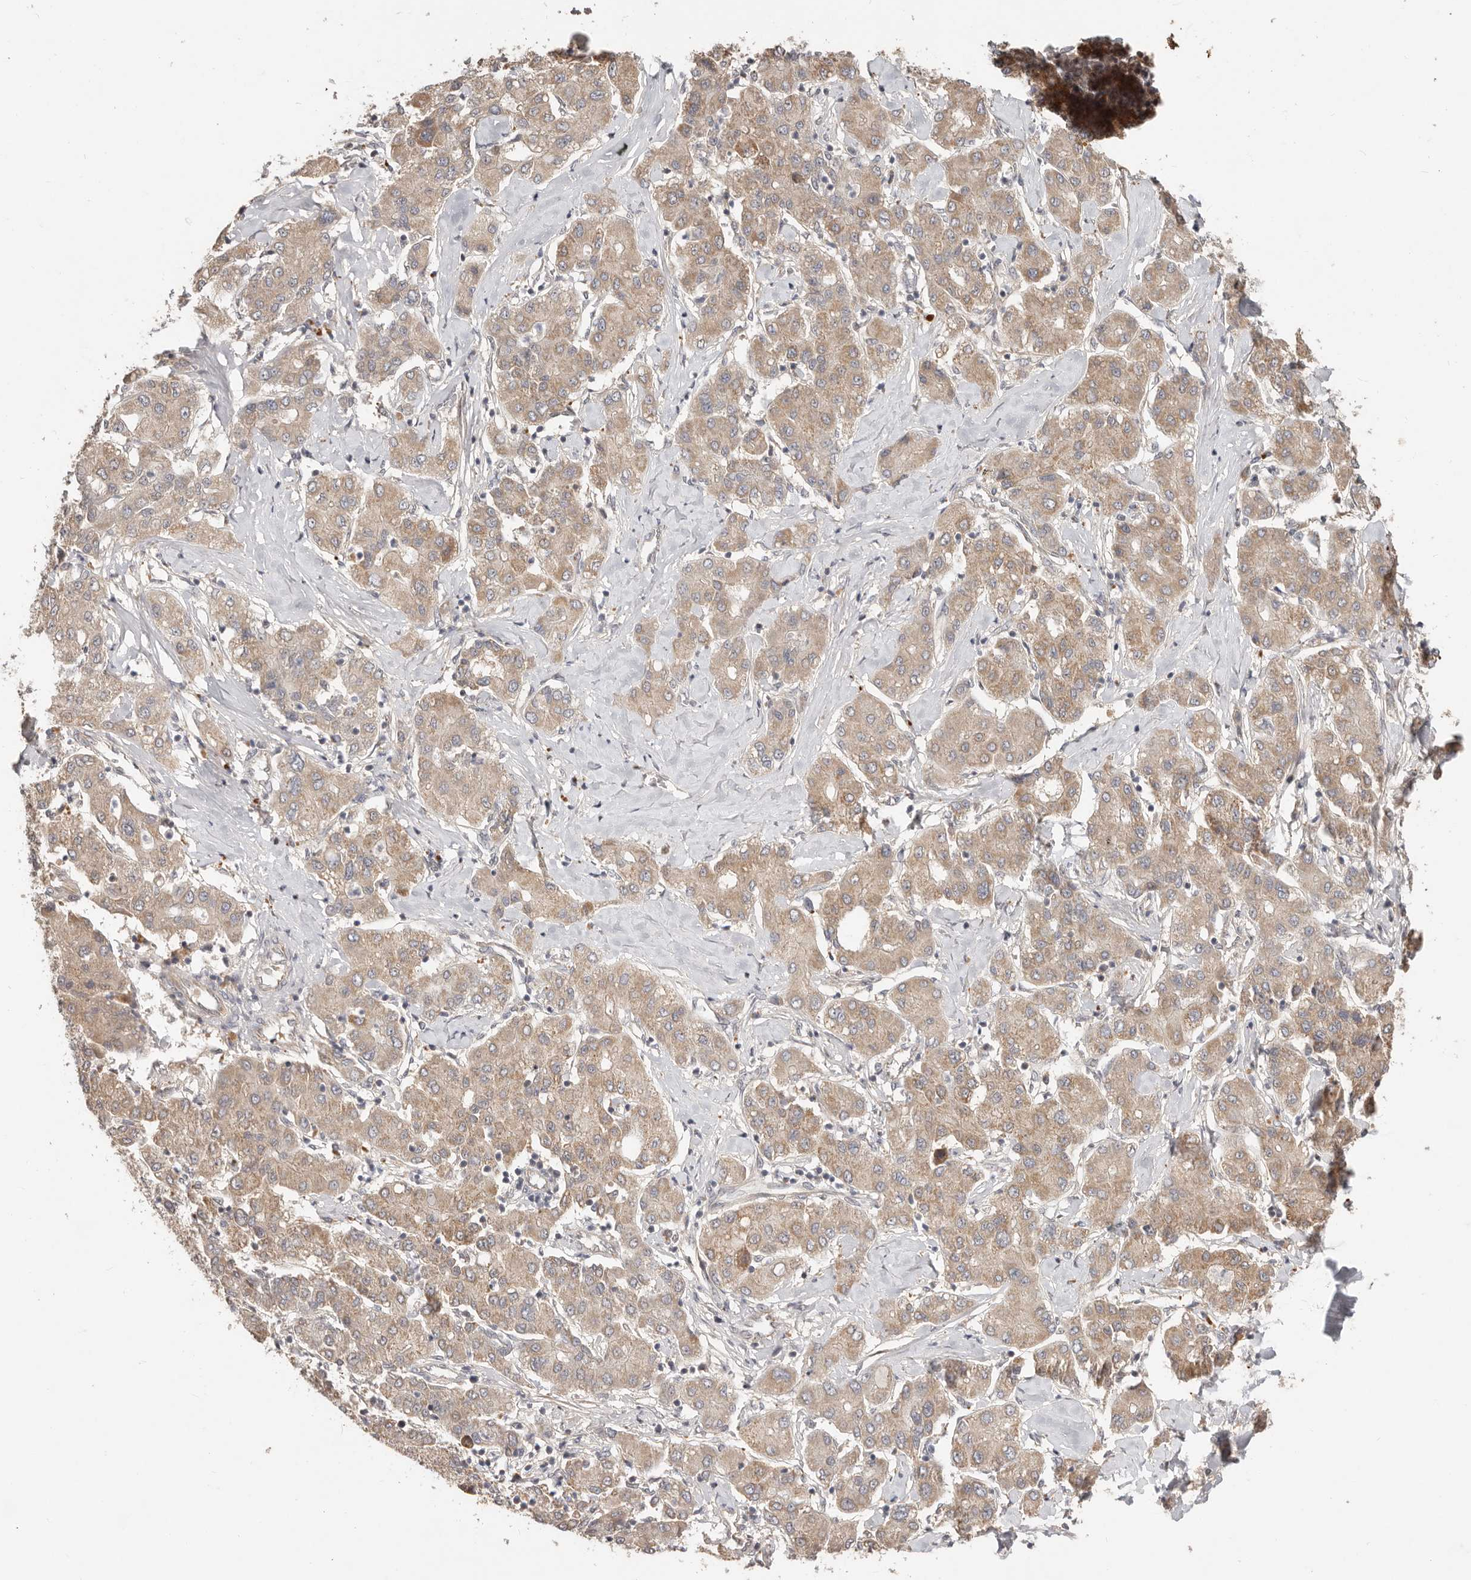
{"staining": {"intensity": "weak", "quantity": ">75%", "location": "cytoplasmic/membranous"}, "tissue": "liver cancer", "cell_type": "Tumor cells", "image_type": "cancer", "snomed": [{"axis": "morphology", "description": "Carcinoma, Hepatocellular, NOS"}, {"axis": "topography", "description": "Liver"}], "caption": "Hepatocellular carcinoma (liver) stained with DAB IHC exhibits low levels of weak cytoplasmic/membranous staining in about >75% of tumor cells.", "gene": "MTFR2", "patient": {"sex": "male", "age": 65}}